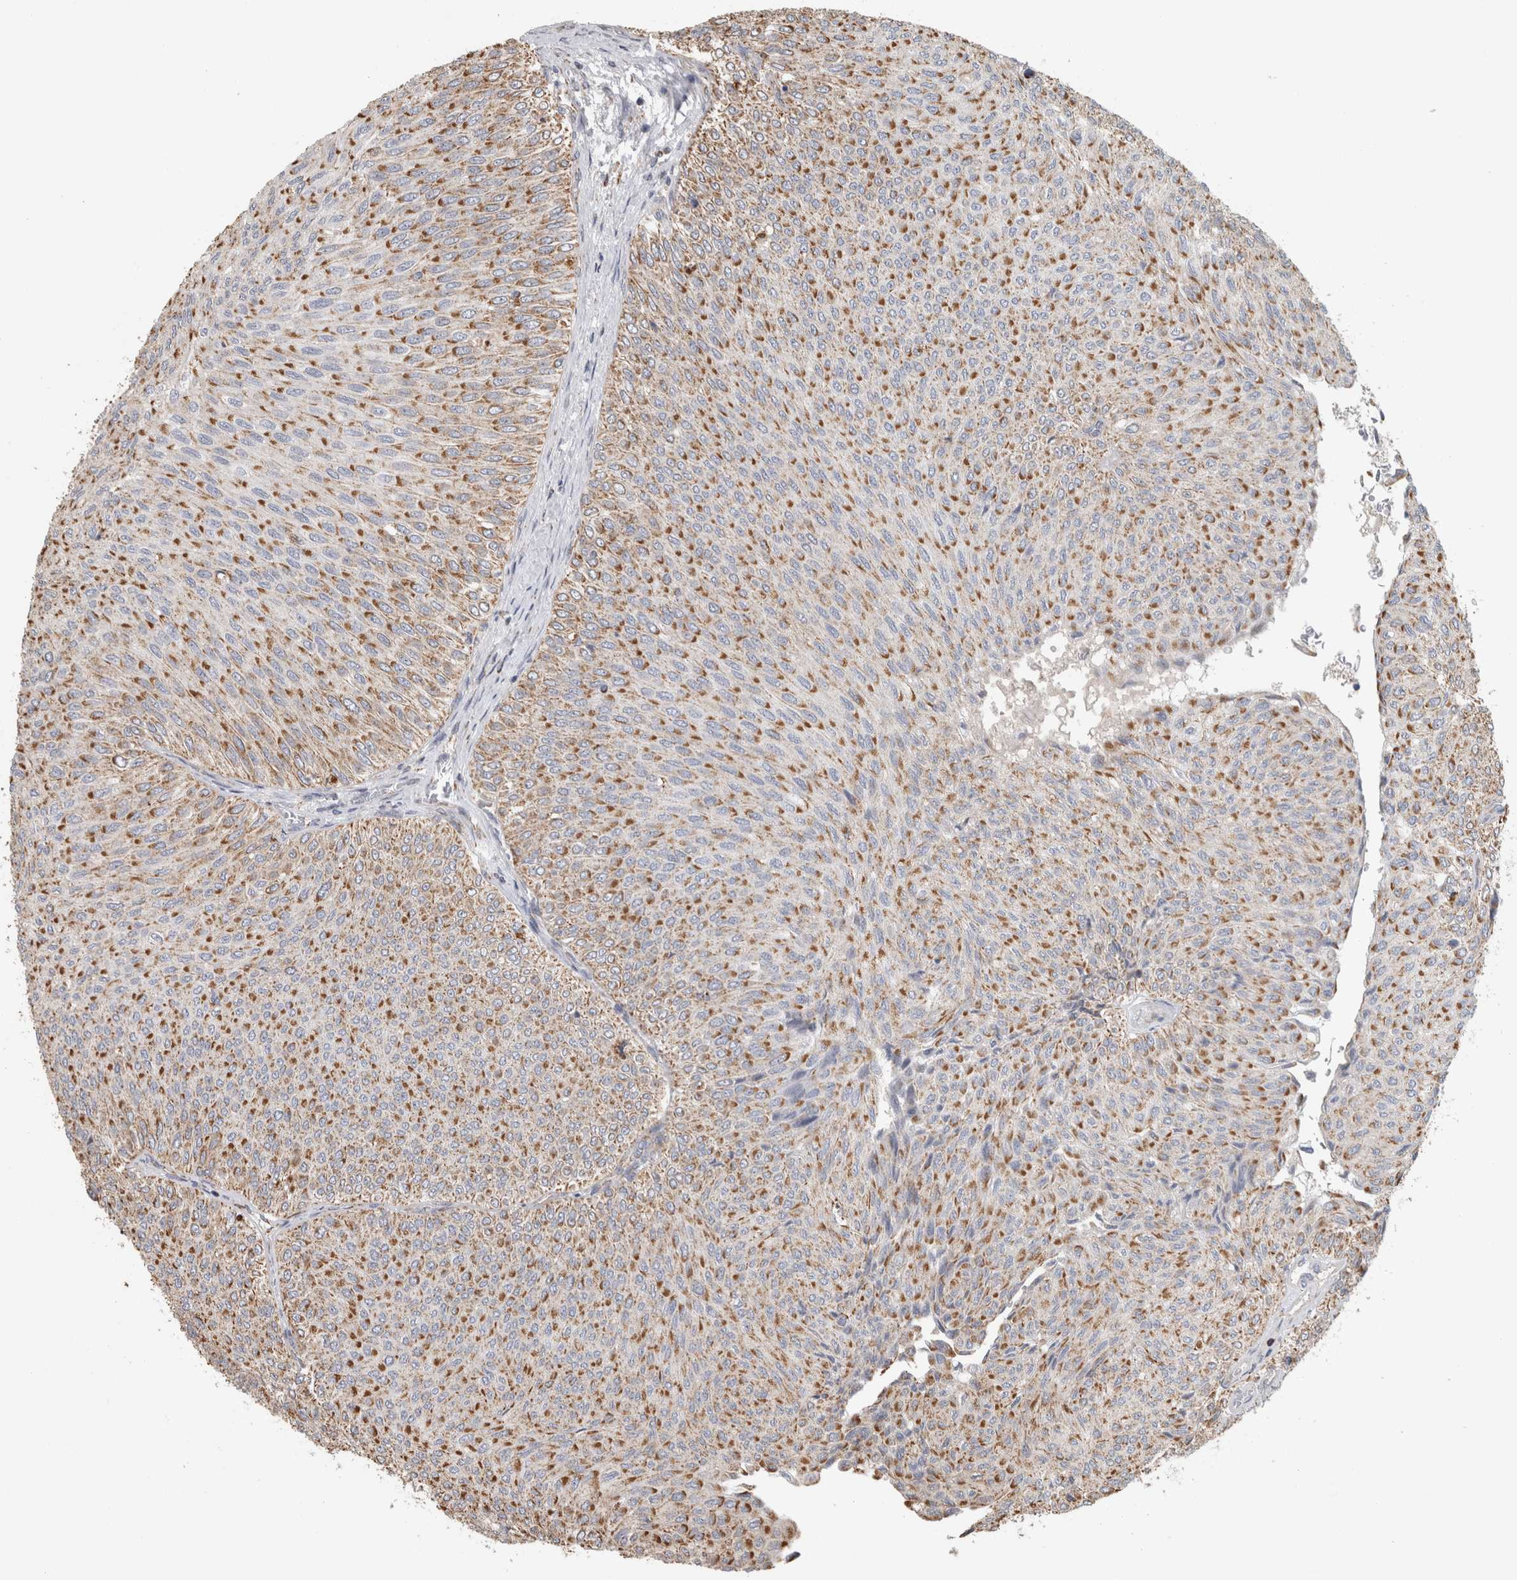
{"staining": {"intensity": "moderate", "quantity": ">75%", "location": "cytoplasmic/membranous"}, "tissue": "urothelial cancer", "cell_type": "Tumor cells", "image_type": "cancer", "snomed": [{"axis": "morphology", "description": "Urothelial carcinoma, Low grade"}, {"axis": "topography", "description": "Urinary bladder"}], "caption": "Urothelial cancer stained with DAB (3,3'-diaminobenzidine) immunohistochemistry (IHC) shows medium levels of moderate cytoplasmic/membranous positivity in approximately >75% of tumor cells.", "gene": "ST8SIA1", "patient": {"sex": "male", "age": 78}}